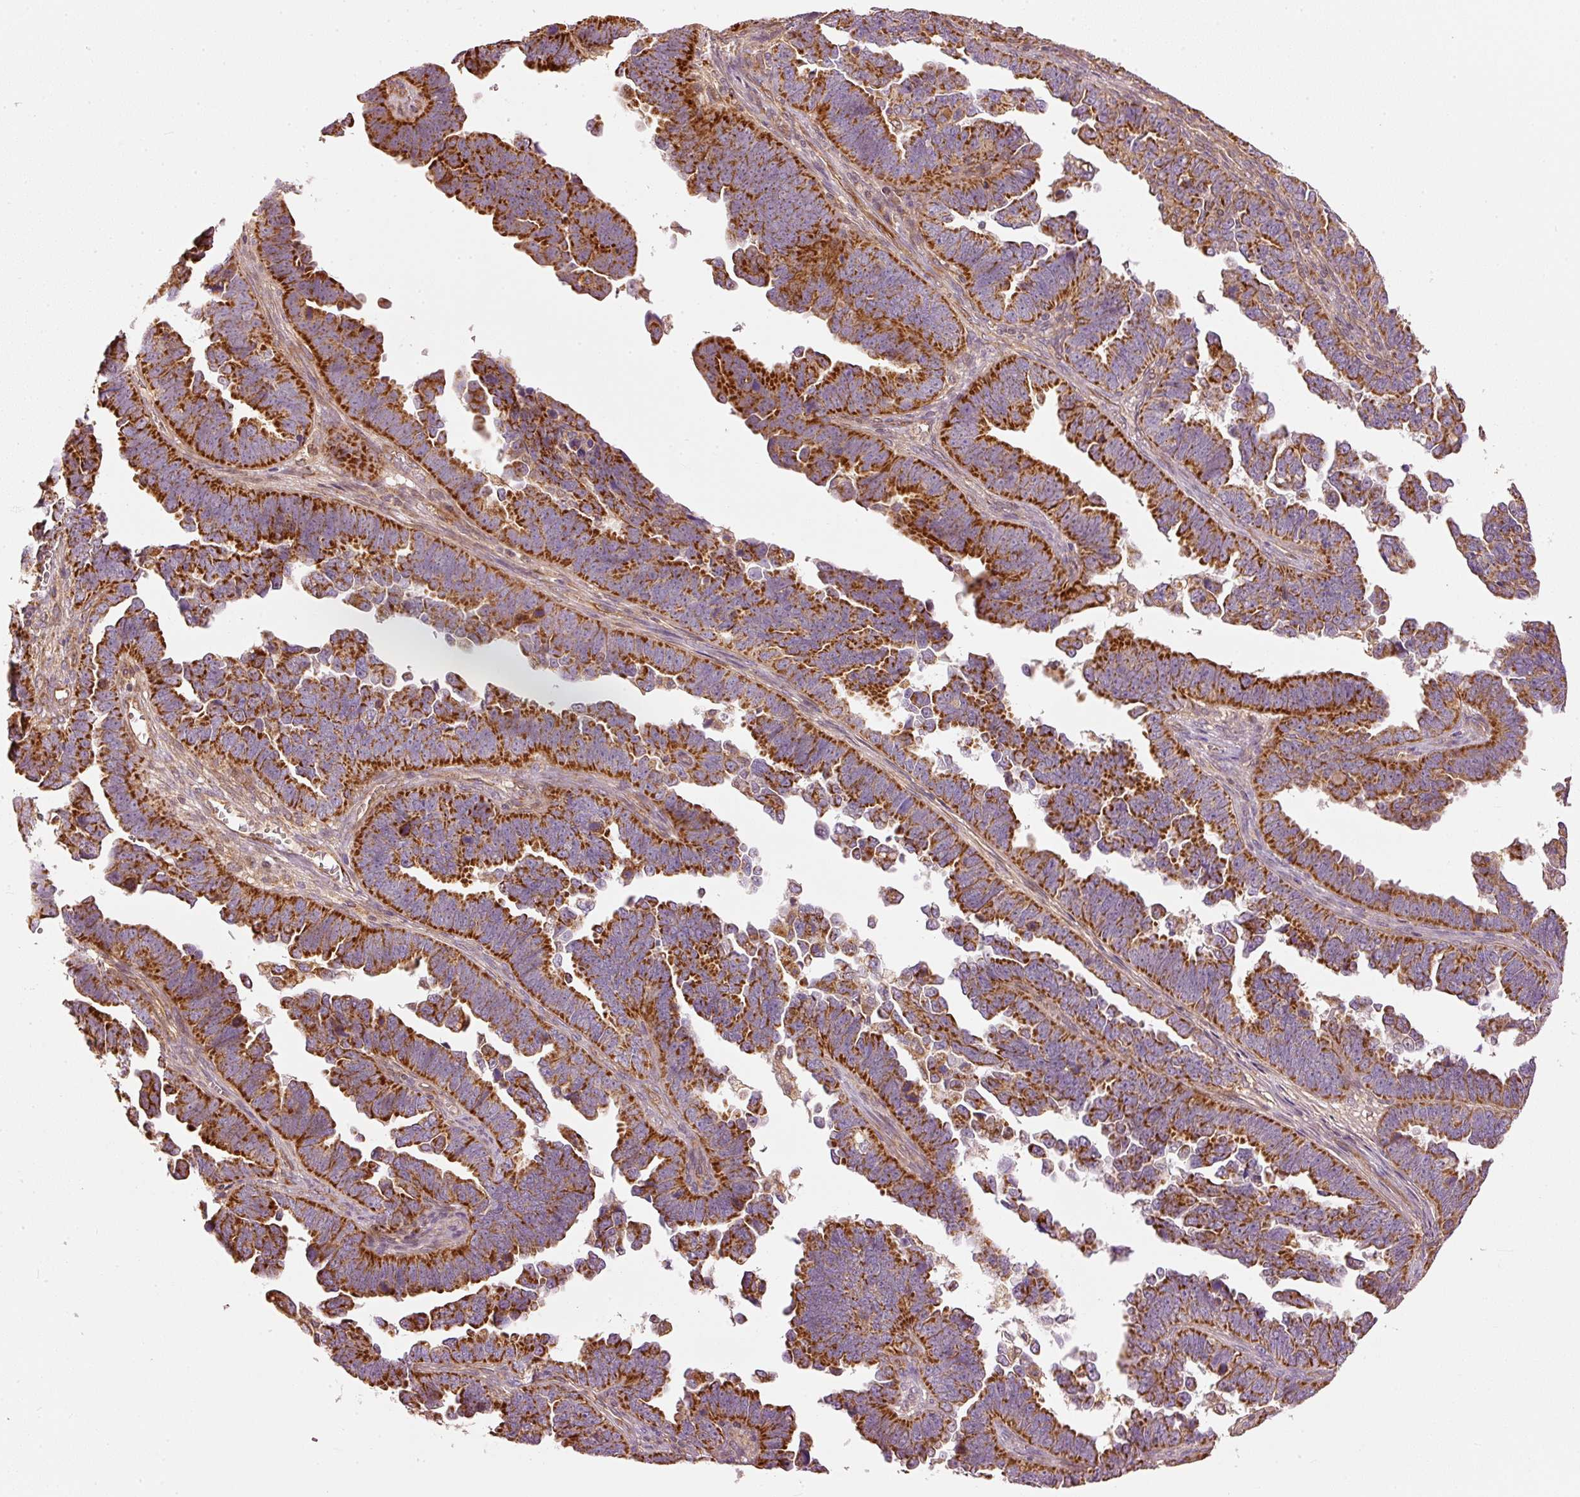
{"staining": {"intensity": "strong", "quantity": ">75%", "location": "cytoplasmic/membranous"}, "tissue": "endometrial cancer", "cell_type": "Tumor cells", "image_type": "cancer", "snomed": [{"axis": "morphology", "description": "Adenocarcinoma, NOS"}, {"axis": "topography", "description": "Endometrium"}], "caption": "Endometrial cancer stained with a protein marker demonstrates strong staining in tumor cells.", "gene": "MTHFD1L", "patient": {"sex": "female", "age": 75}}